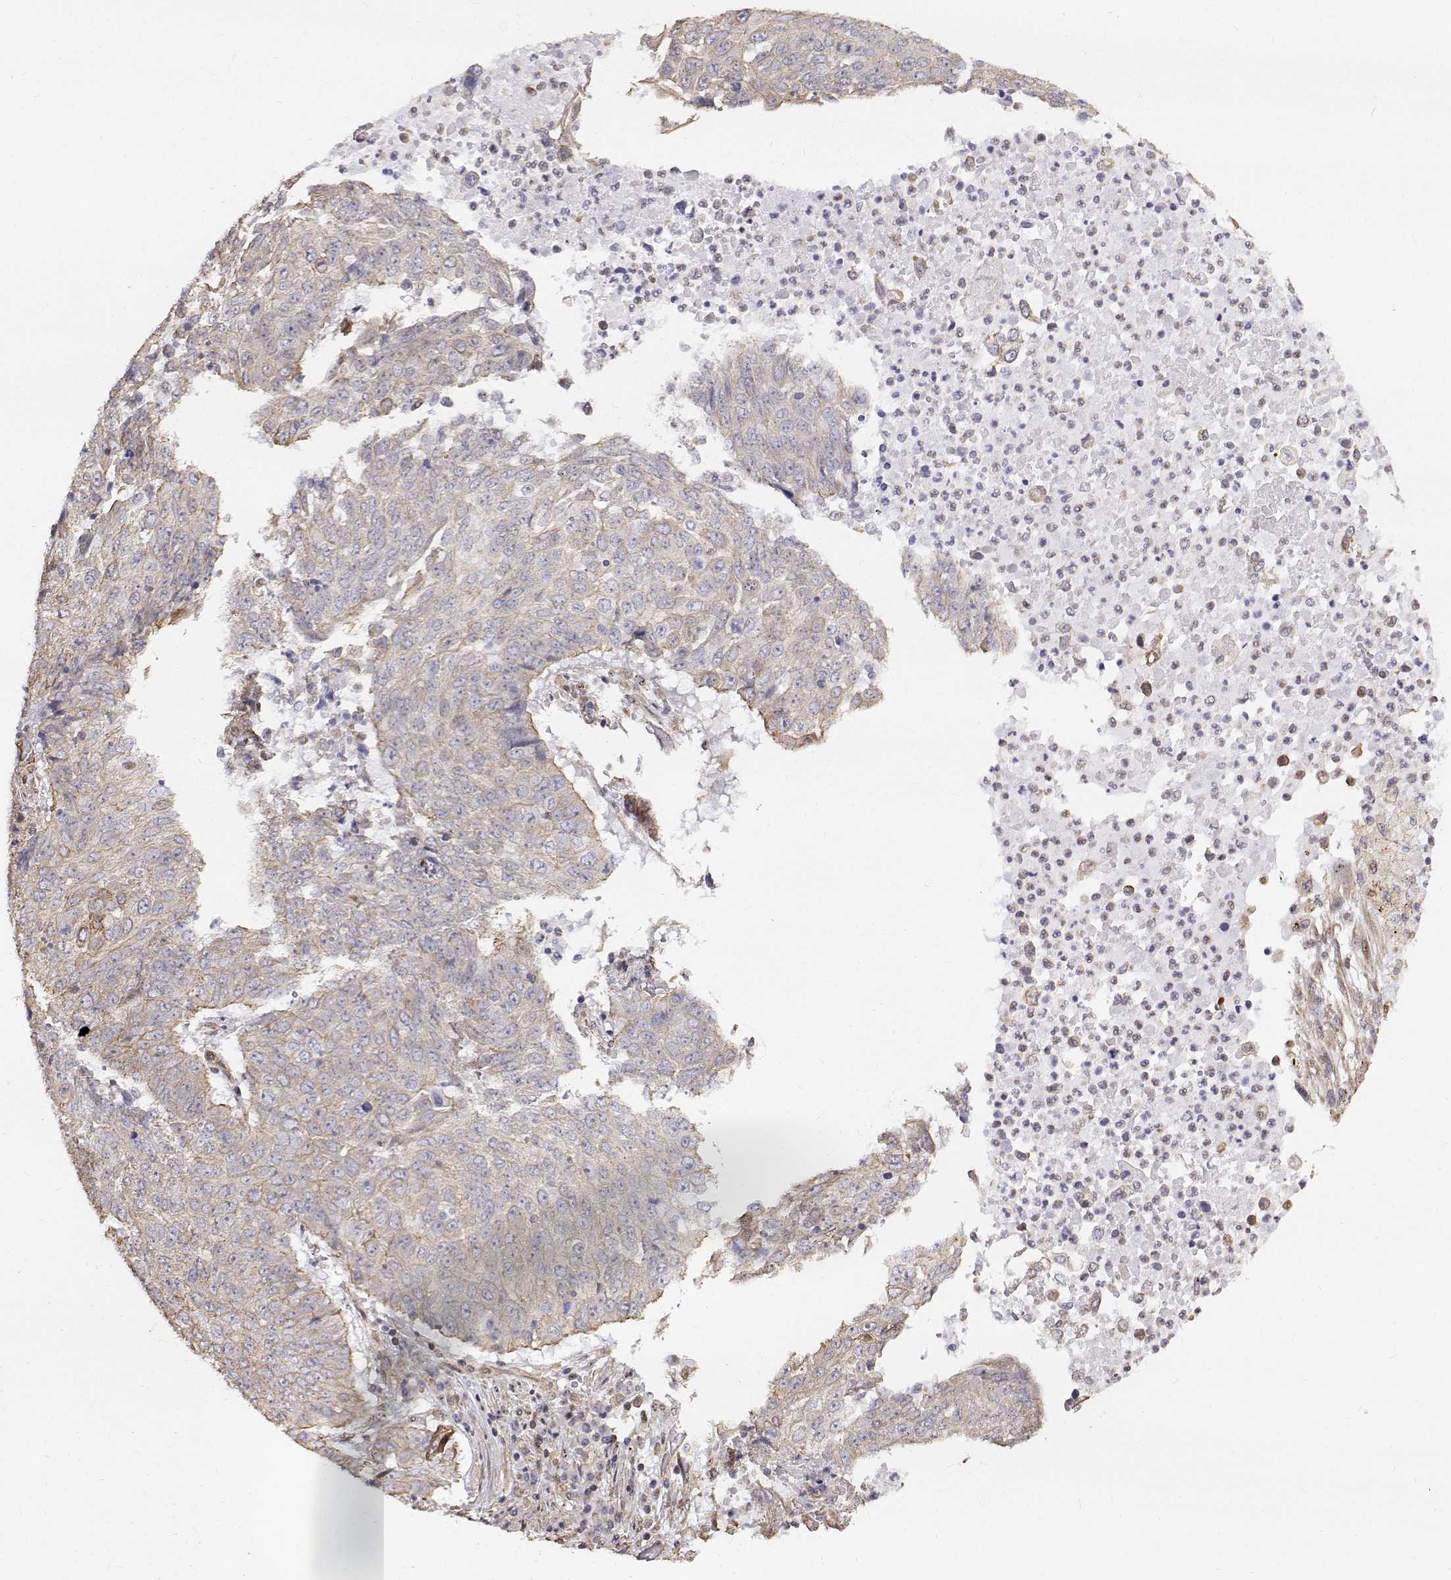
{"staining": {"intensity": "negative", "quantity": "none", "location": "none"}, "tissue": "lung cancer", "cell_type": "Tumor cells", "image_type": "cancer", "snomed": [{"axis": "morphology", "description": "Normal tissue, NOS"}, {"axis": "morphology", "description": "Squamous cell carcinoma, NOS"}, {"axis": "topography", "description": "Bronchus"}, {"axis": "topography", "description": "Lung"}], "caption": "An immunohistochemistry image of lung cancer (squamous cell carcinoma) is shown. There is no staining in tumor cells of lung cancer (squamous cell carcinoma).", "gene": "GSDMA", "patient": {"sex": "male", "age": 64}}